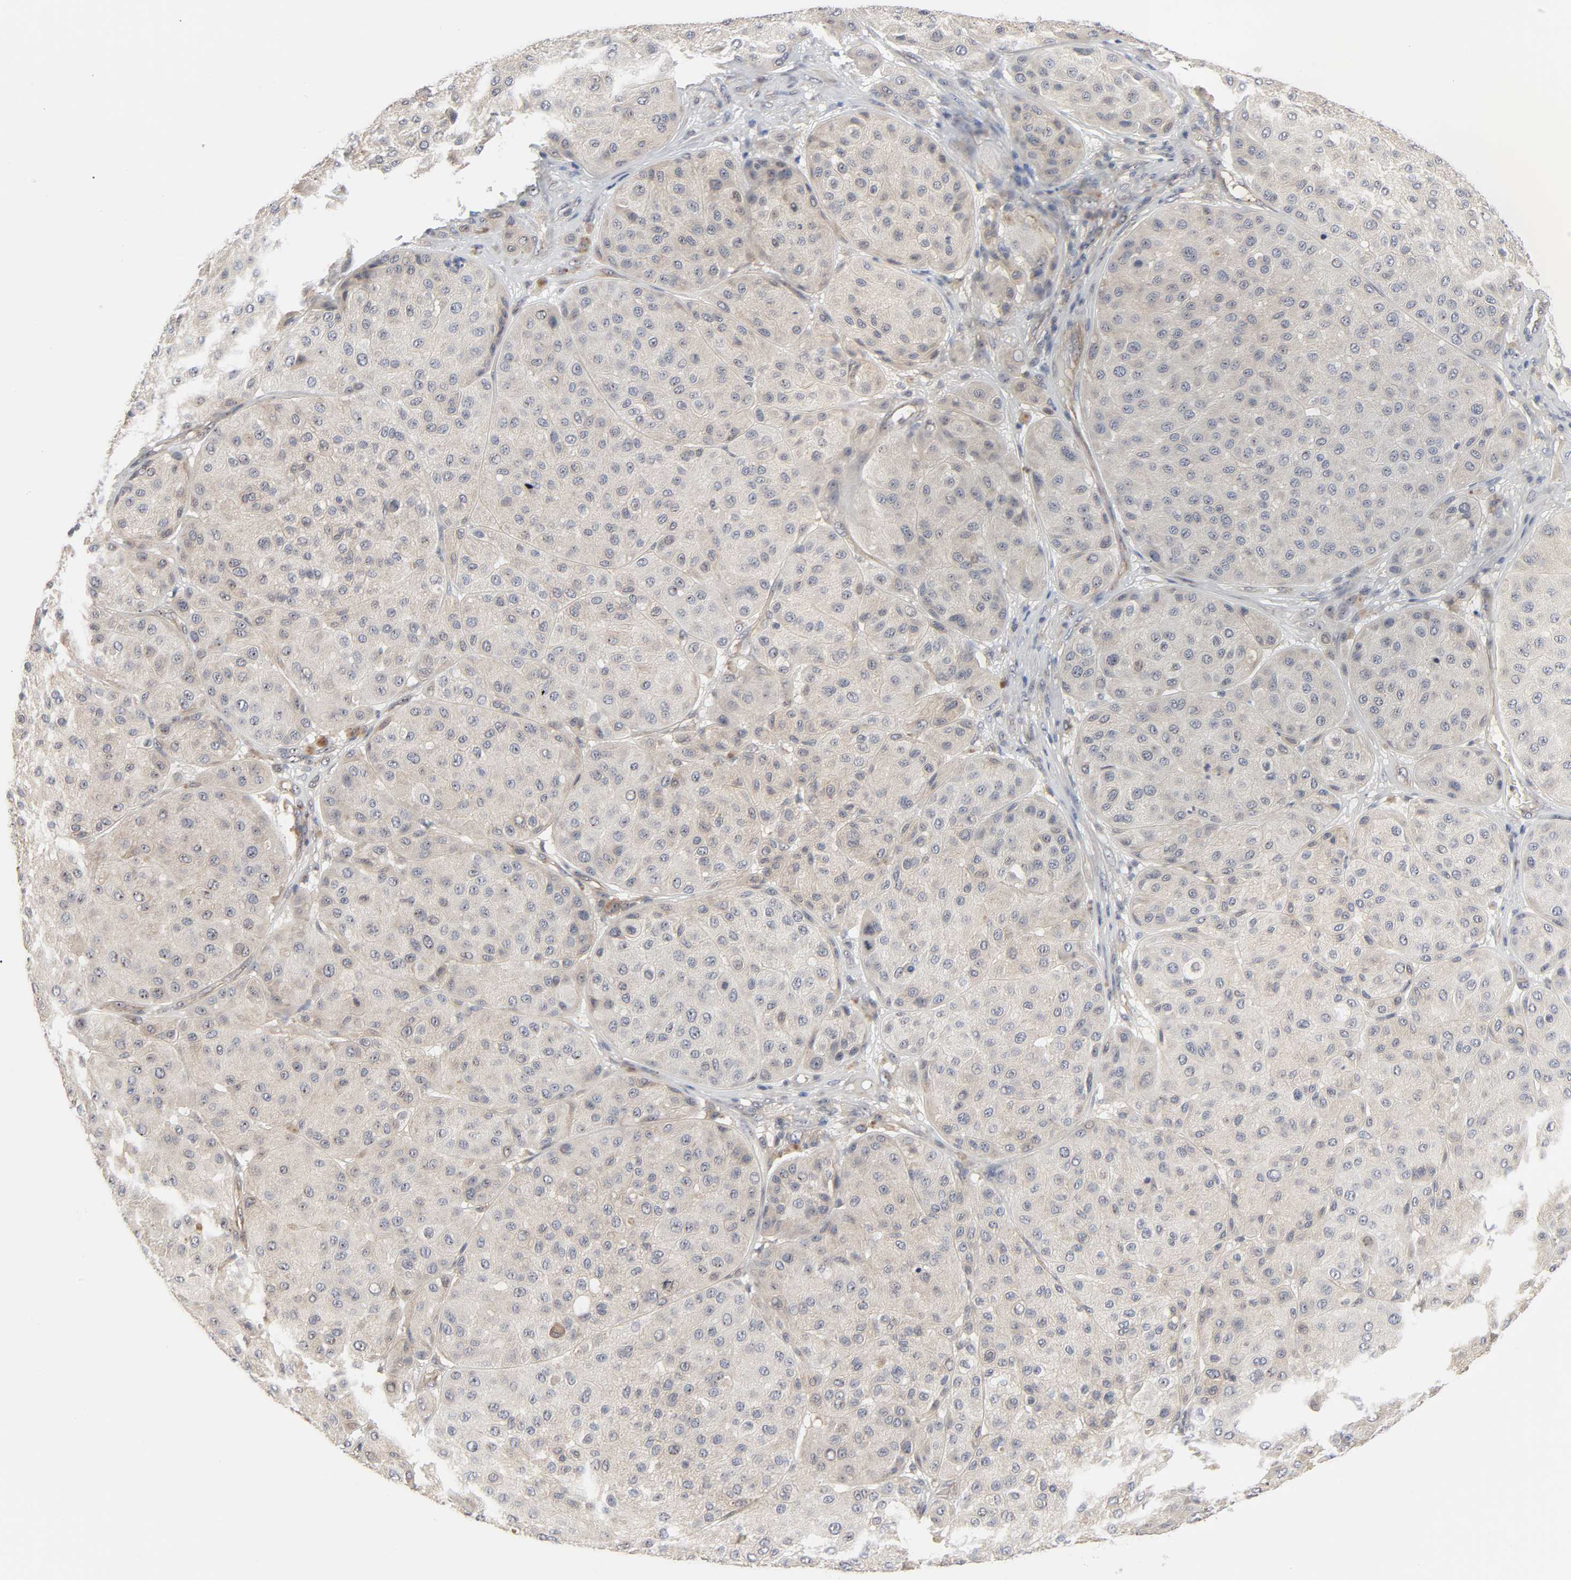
{"staining": {"intensity": "weak", "quantity": "25%-75%", "location": "cytoplasmic/membranous"}, "tissue": "melanoma", "cell_type": "Tumor cells", "image_type": "cancer", "snomed": [{"axis": "morphology", "description": "Normal tissue, NOS"}, {"axis": "morphology", "description": "Malignant melanoma, Metastatic site"}, {"axis": "topography", "description": "Skin"}], "caption": "DAB (3,3'-diaminobenzidine) immunohistochemical staining of human melanoma displays weak cytoplasmic/membranous protein staining in about 25%-75% of tumor cells.", "gene": "DDX10", "patient": {"sex": "male", "age": 41}}